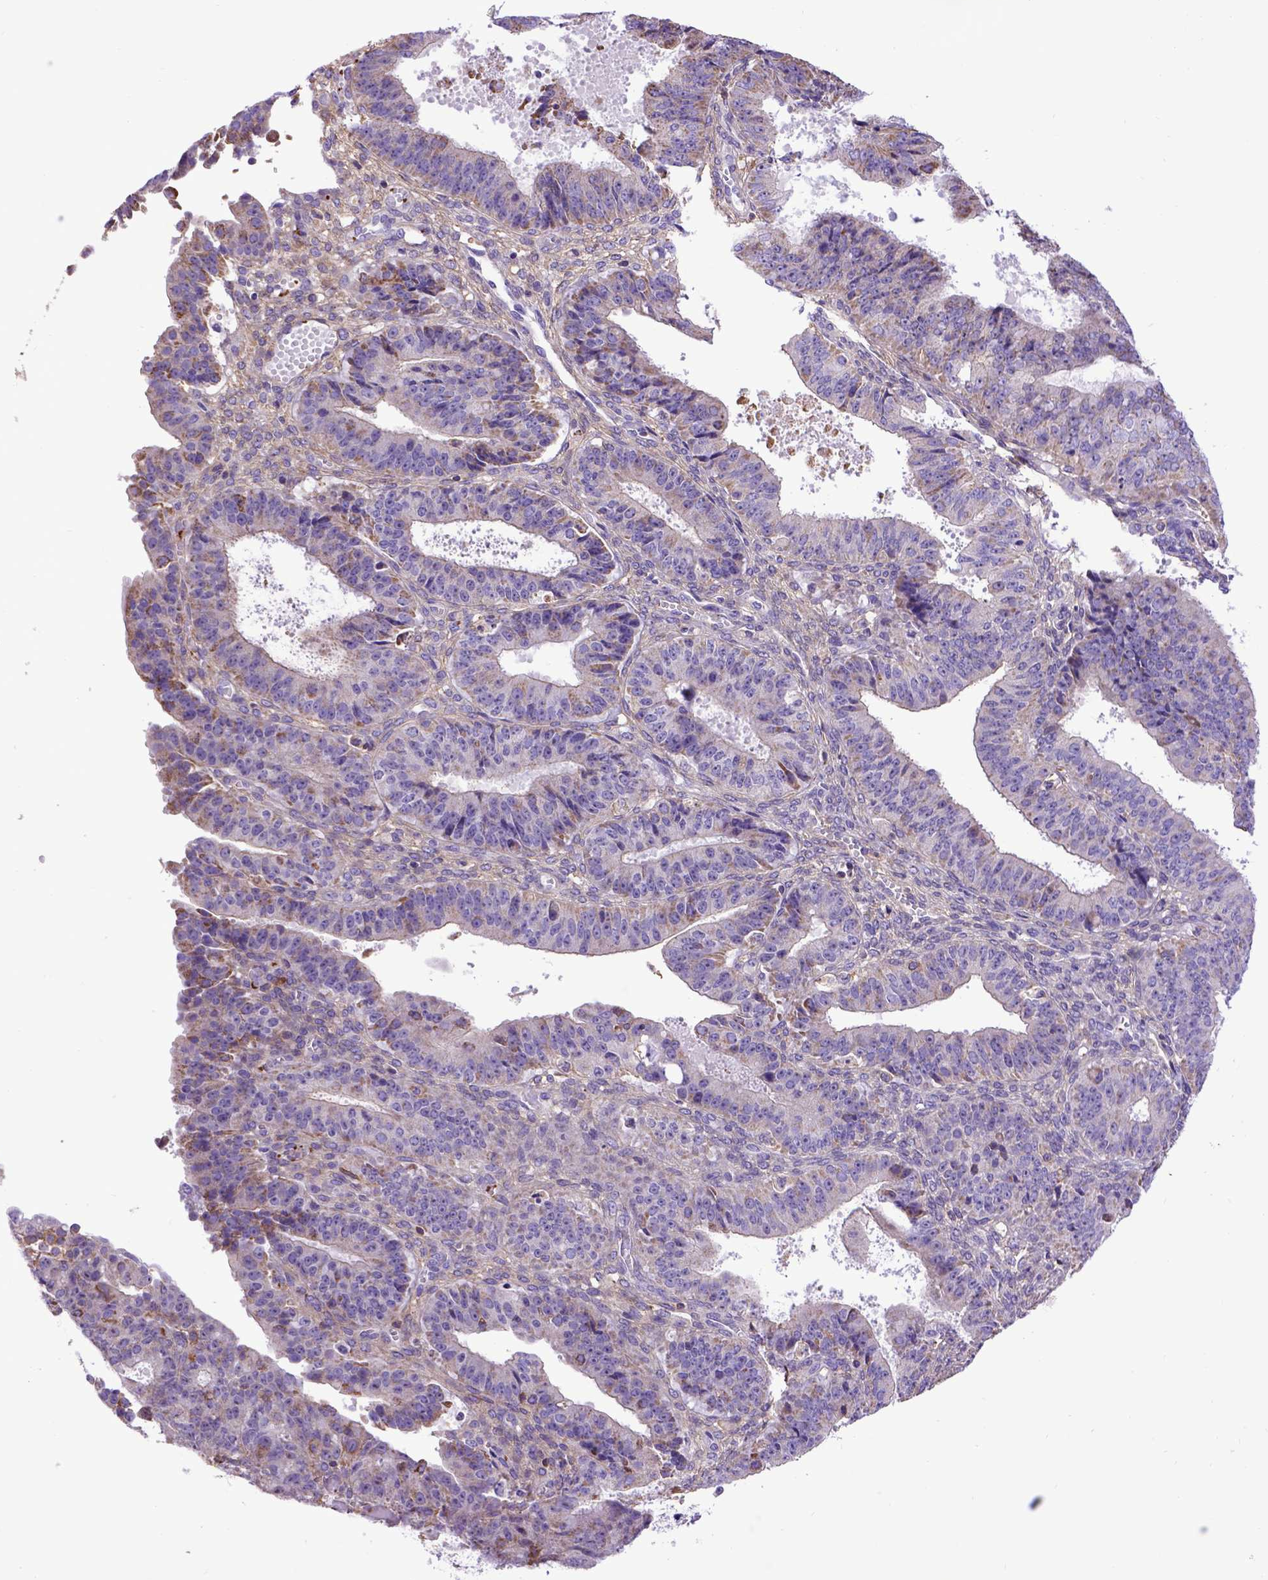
{"staining": {"intensity": "negative", "quantity": "none", "location": "none"}, "tissue": "ovarian cancer", "cell_type": "Tumor cells", "image_type": "cancer", "snomed": [{"axis": "morphology", "description": "Carcinoma, endometroid"}, {"axis": "topography", "description": "Ovary"}], "caption": "High magnification brightfield microscopy of ovarian endometroid carcinoma stained with DAB (3,3'-diaminobenzidine) (brown) and counterstained with hematoxylin (blue): tumor cells show no significant expression. The staining was performed using DAB (3,3'-diaminobenzidine) to visualize the protein expression in brown, while the nuclei were stained in blue with hematoxylin (Magnification: 20x).", "gene": "ASAH2", "patient": {"sex": "female", "age": 42}}